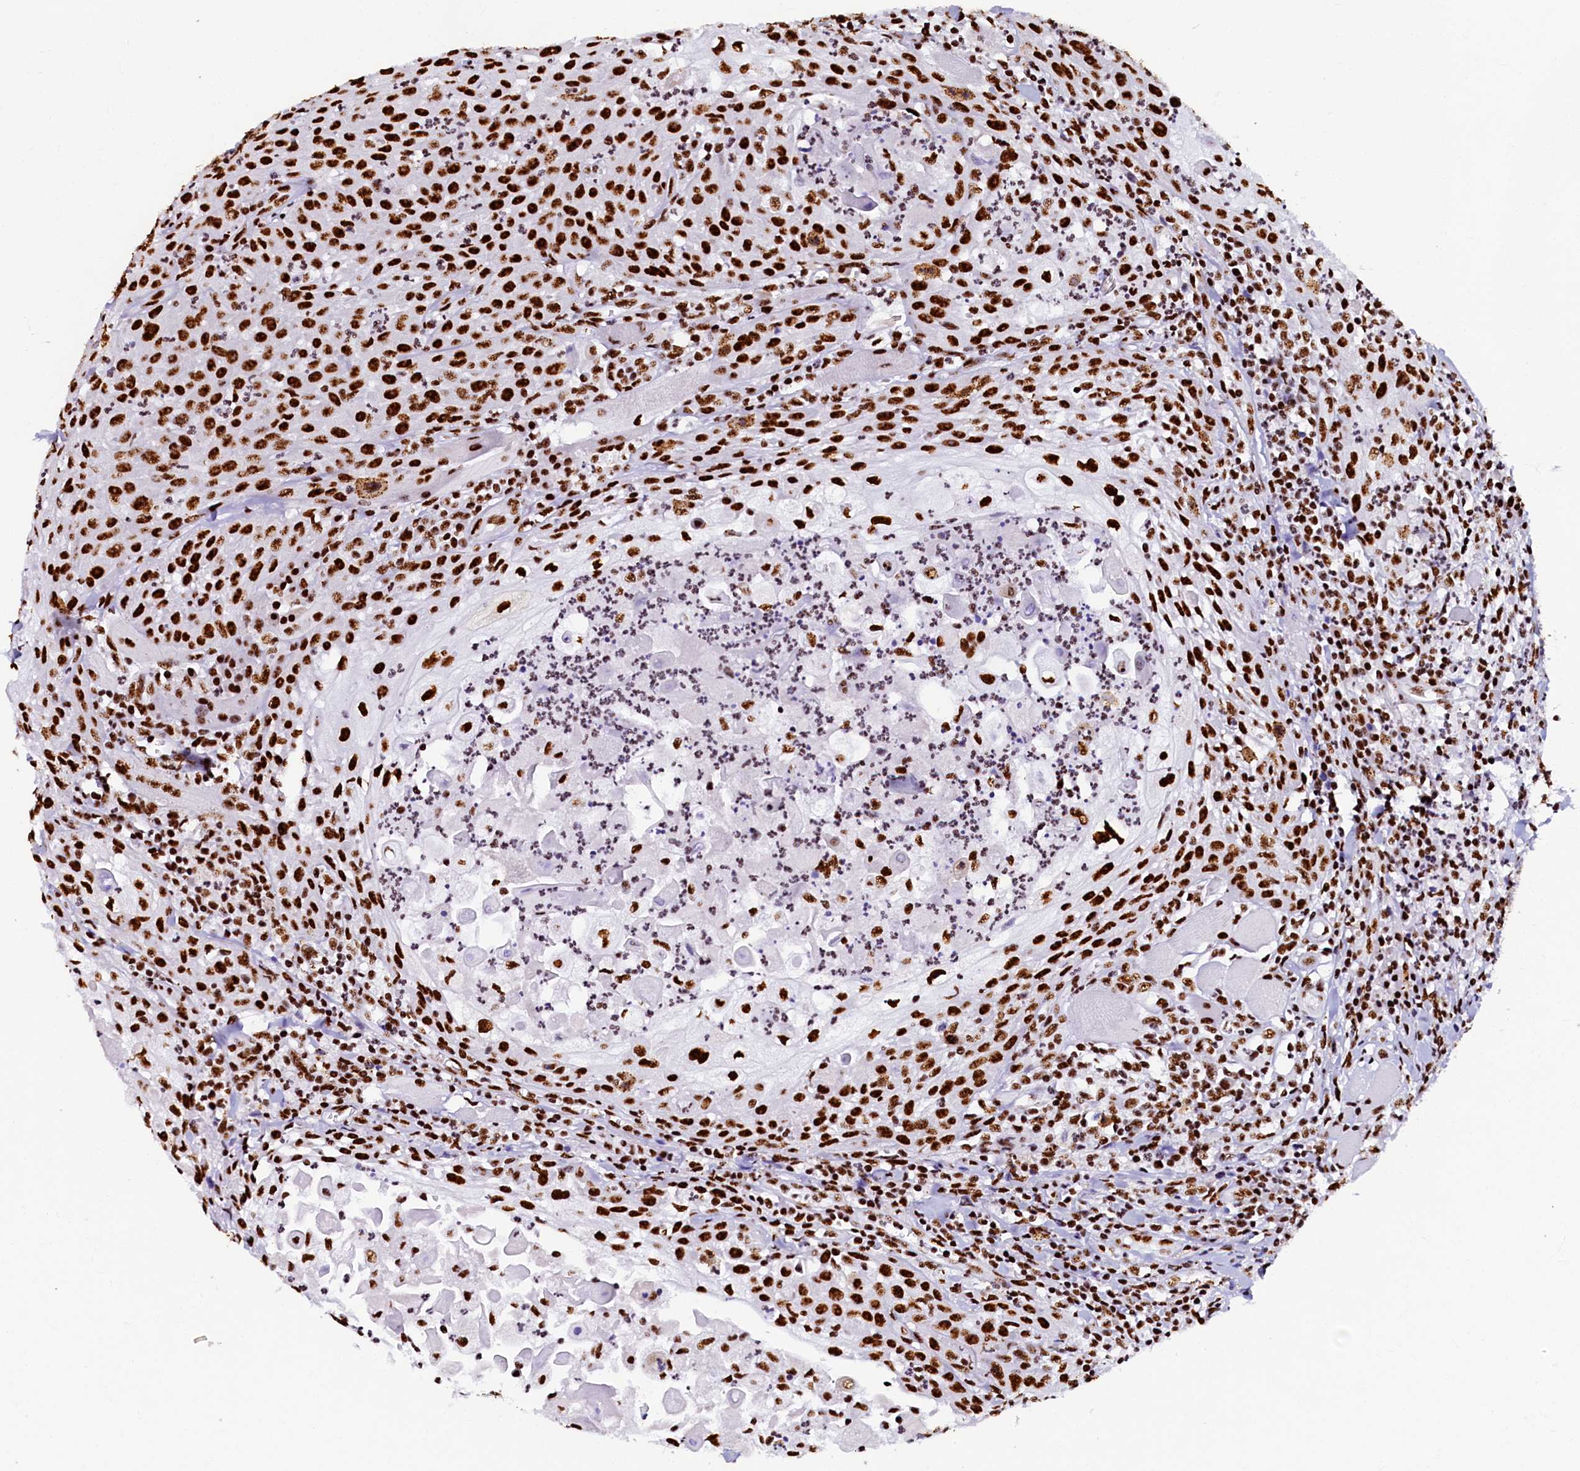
{"staining": {"intensity": "strong", "quantity": ">75%", "location": "nuclear"}, "tissue": "oral mucosa", "cell_type": "Squamous epithelial cells", "image_type": "normal", "snomed": [{"axis": "morphology", "description": "Normal tissue, NOS"}, {"axis": "morphology", "description": "Squamous cell carcinoma, NOS"}, {"axis": "topography", "description": "Oral tissue"}, {"axis": "topography", "description": "Head-Neck"}], "caption": "This image demonstrates immunohistochemistry staining of unremarkable human oral mucosa, with high strong nuclear staining in approximately >75% of squamous epithelial cells.", "gene": "SRRM2", "patient": {"sex": "female", "age": 70}}